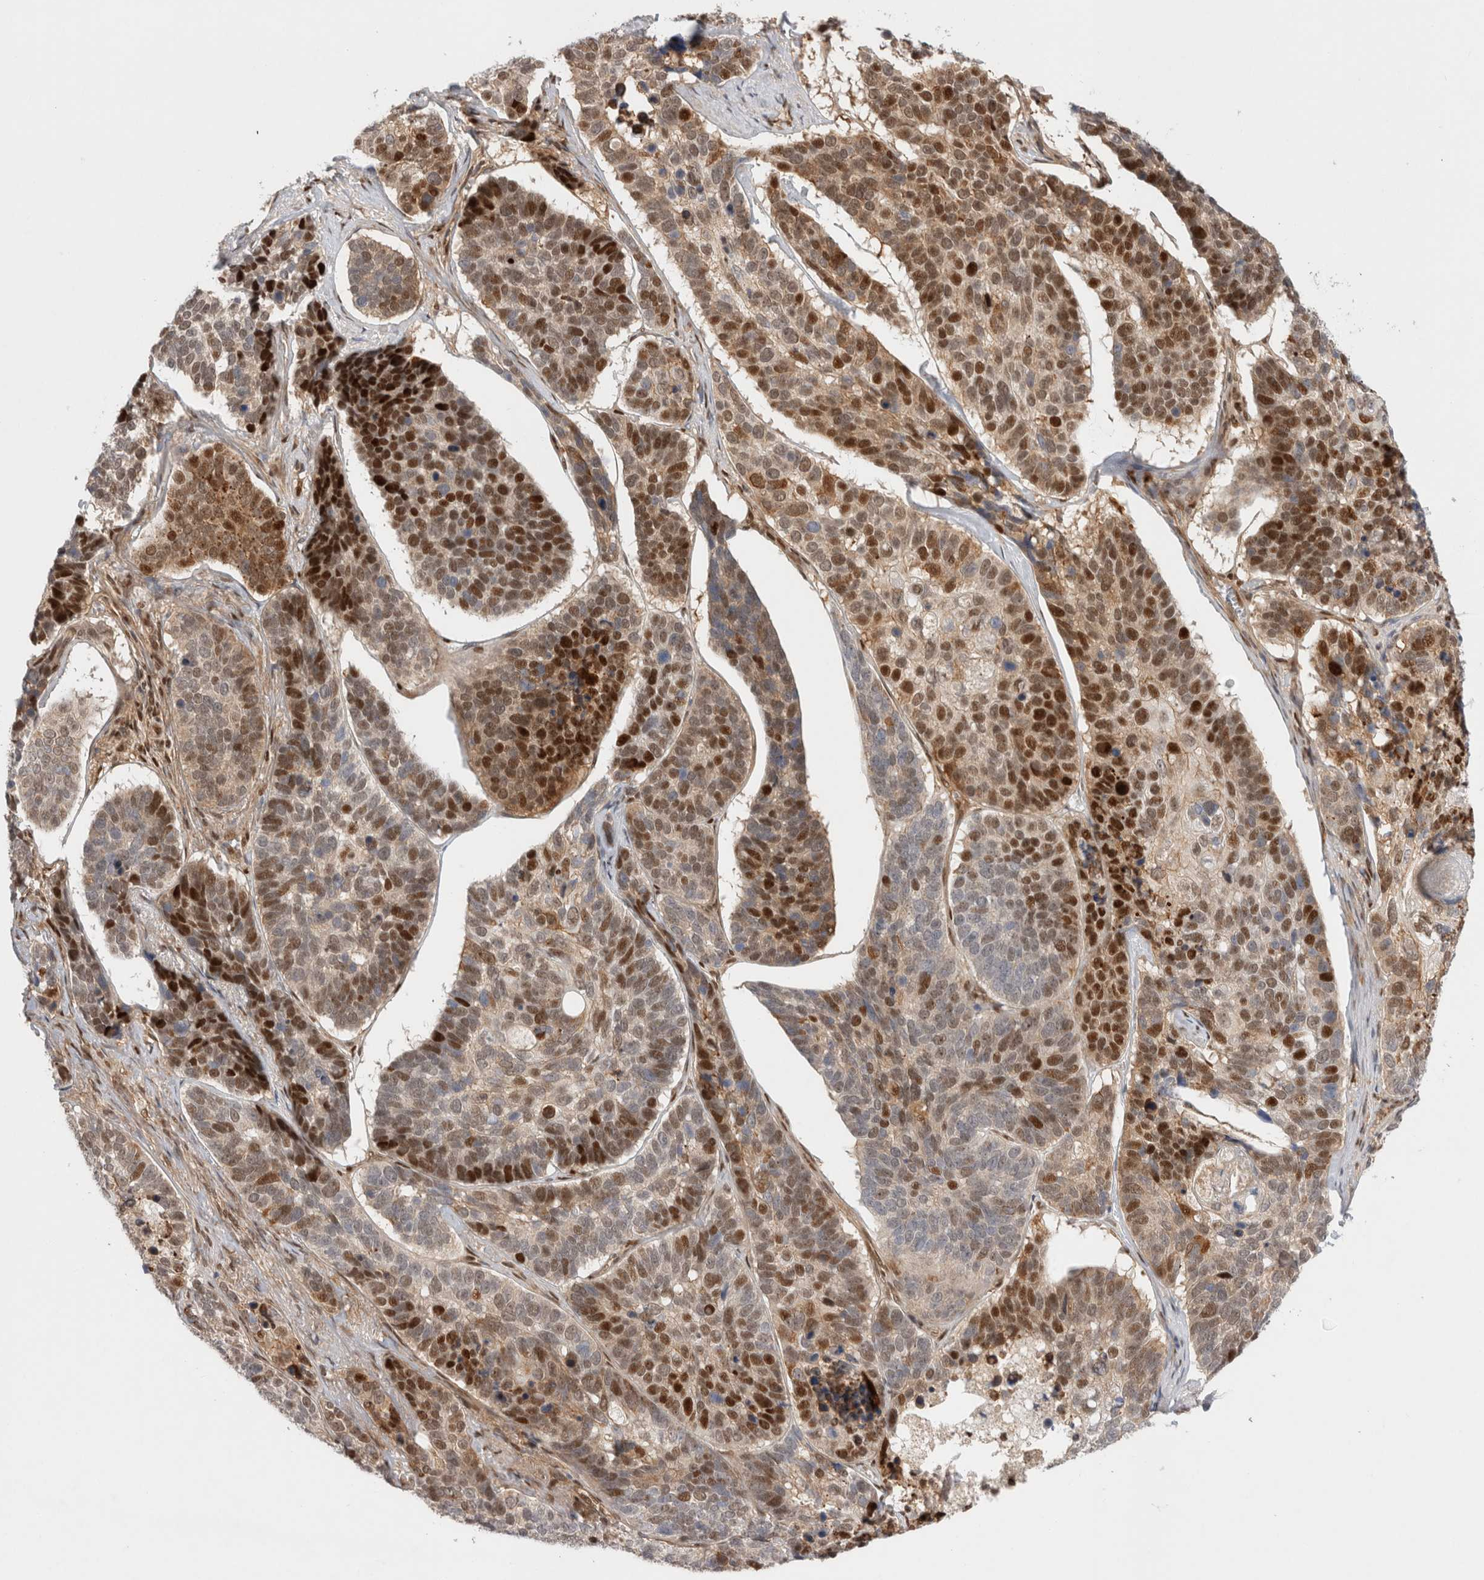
{"staining": {"intensity": "strong", "quantity": "25%-75%", "location": "nuclear"}, "tissue": "skin cancer", "cell_type": "Tumor cells", "image_type": "cancer", "snomed": [{"axis": "morphology", "description": "Basal cell carcinoma"}, {"axis": "topography", "description": "Skin"}], "caption": "The histopathology image displays a brown stain indicating the presence of a protein in the nuclear of tumor cells in basal cell carcinoma (skin). (DAB IHC, brown staining for protein, blue staining for nuclei).", "gene": "TCF4", "patient": {"sex": "male", "age": 62}}